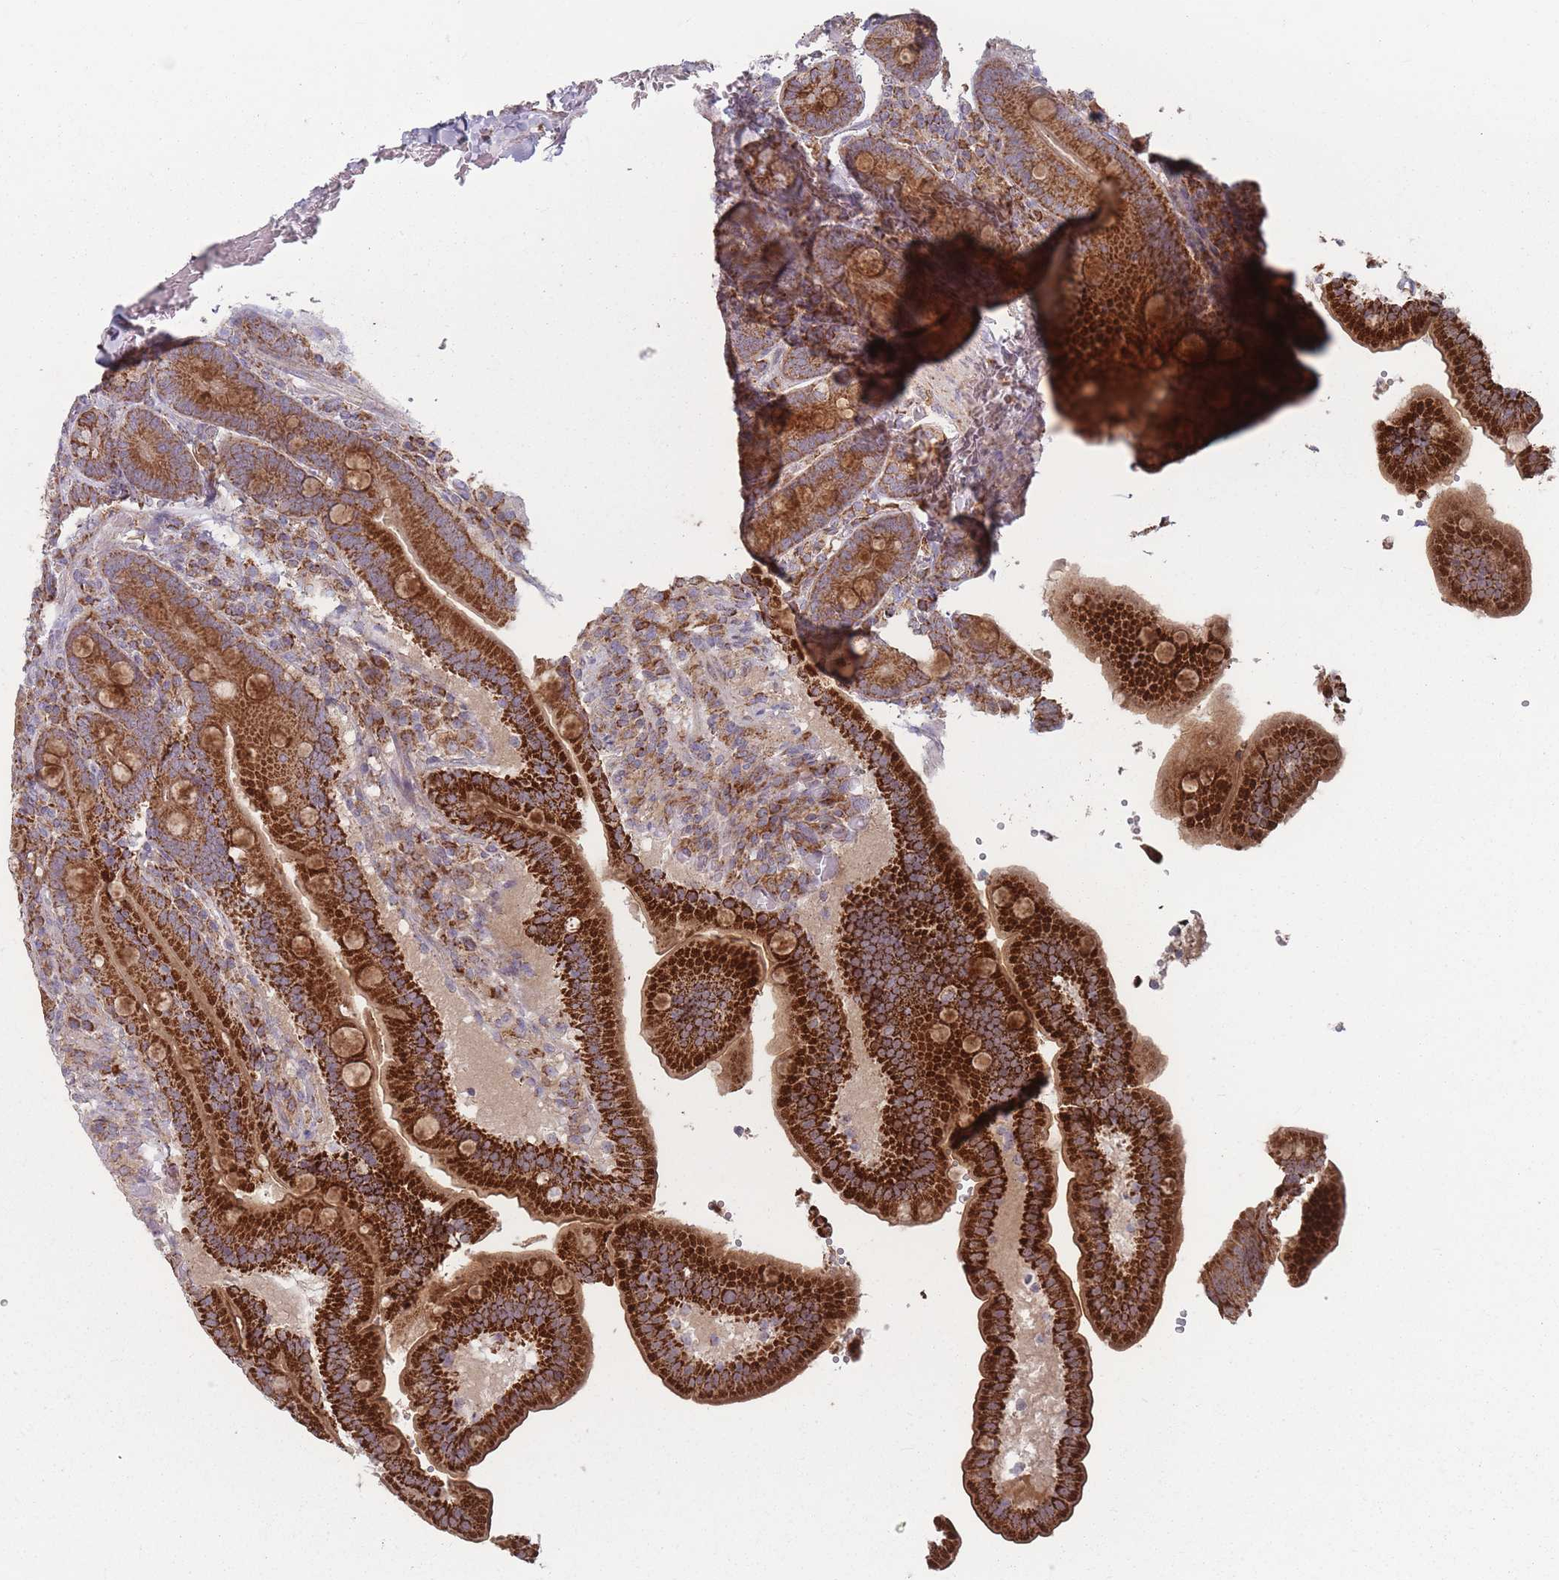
{"staining": {"intensity": "strong", "quantity": ">75%", "location": "cytoplasmic/membranous"}, "tissue": "duodenum", "cell_type": "Glandular cells", "image_type": "normal", "snomed": [{"axis": "morphology", "description": "Normal tissue, NOS"}, {"axis": "topography", "description": "Duodenum"}], "caption": "DAB (3,3'-diaminobenzidine) immunohistochemical staining of unremarkable human duodenum shows strong cytoplasmic/membranous protein staining in about >75% of glandular cells.", "gene": "OR10Q1", "patient": {"sex": "female", "age": 62}}